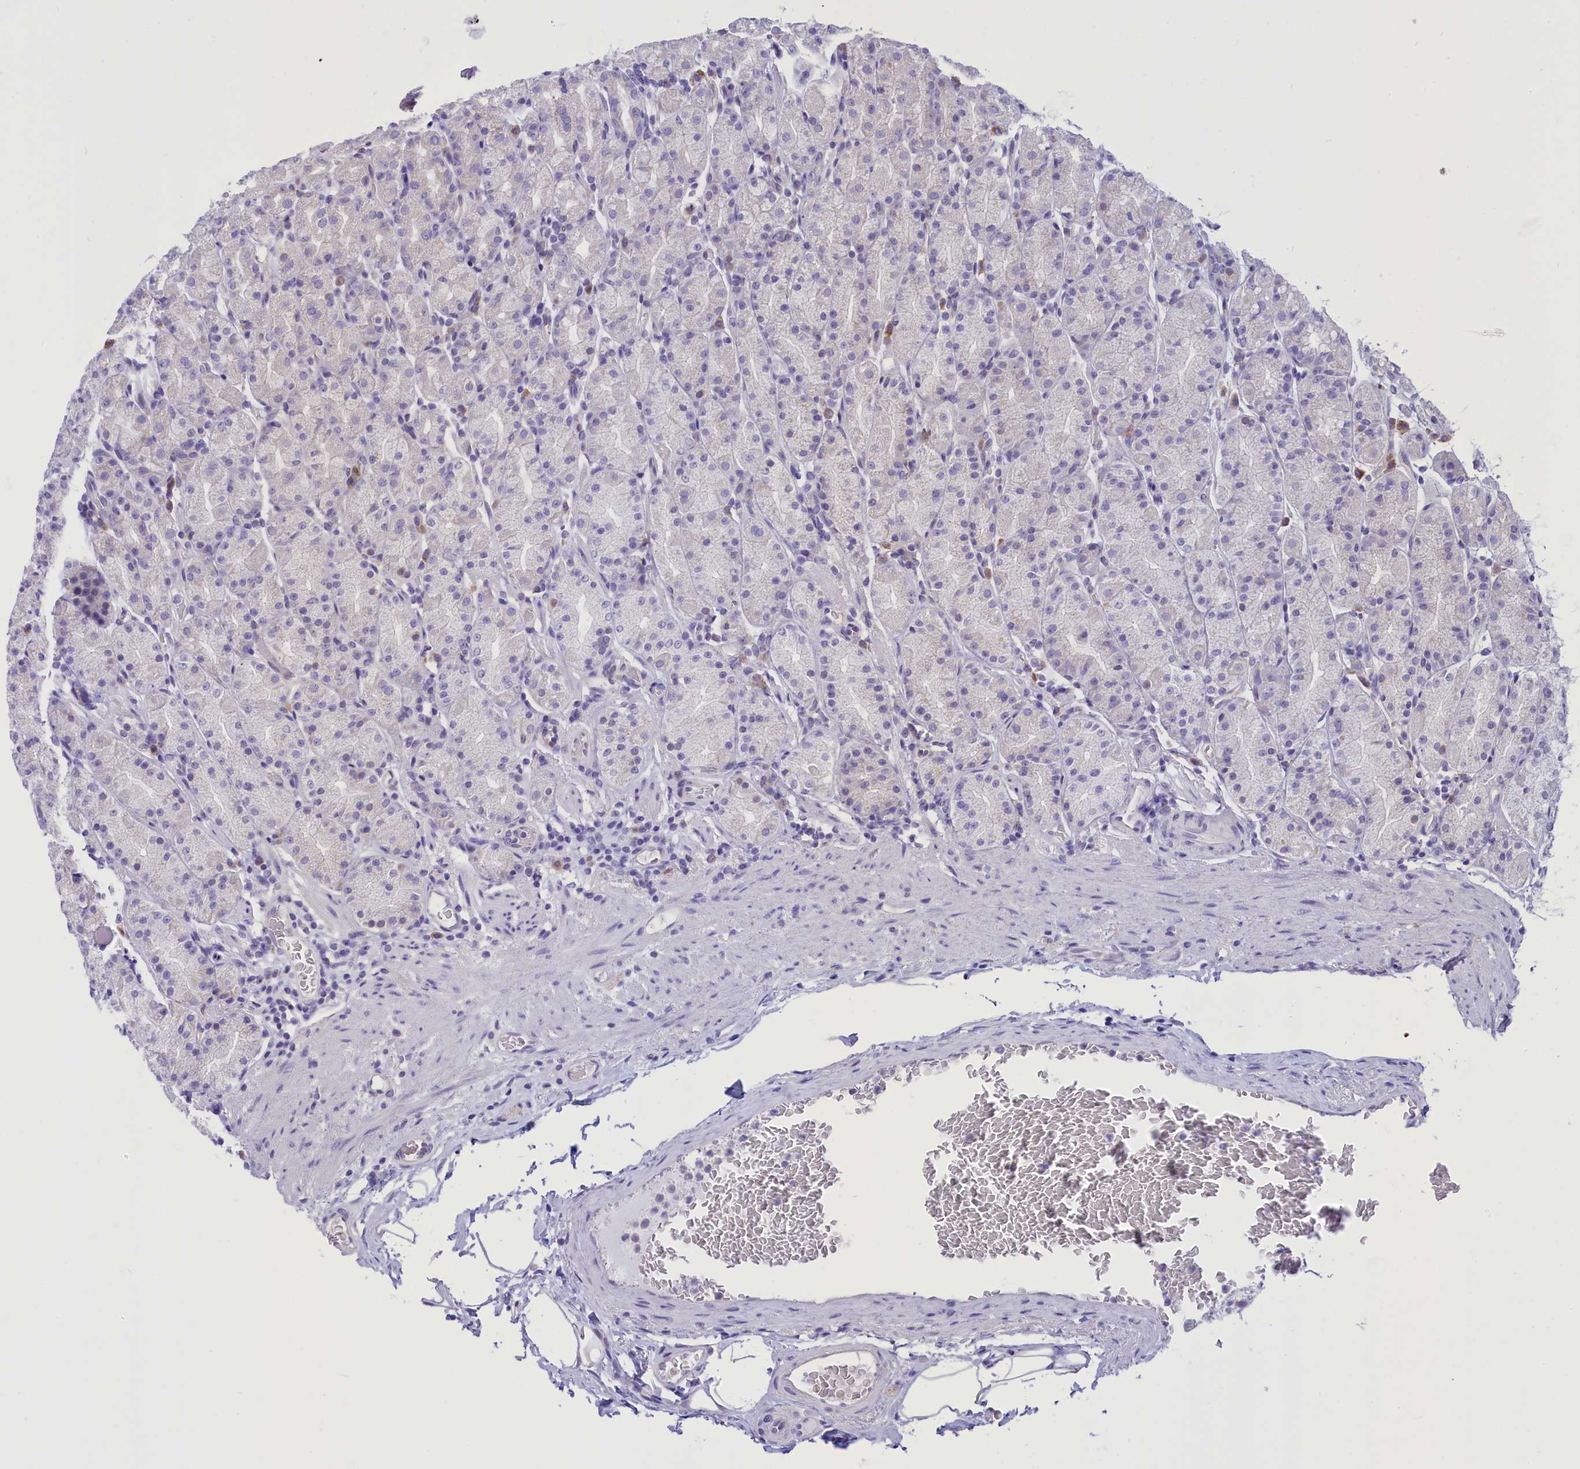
{"staining": {"intensity": "weak", "quantity": "25%-75%", "location": "cytoplasmic/membranous"}, "tissue": "stomach", "cell_type": "Glandular cells", "image_type": "normal", "snomed": [{"axis": "morphology", "description": "Normal tissue, NOS"}, {"axis": "topography", "description": "Stomach, upper"}, {"axis": "topography", "description": "Stomach, lower"}, {"axis": "topography", "description": "Small intestine"}], "caption": "The image exhibits immunohistochemical staining of benign stomach. There is weak cytoplasmic/membranous positivity is appreciated in approximately 25%-75% of glandular cells.", "gene": "DCAF16", "patient": {"sex": "male", "age": 68}}